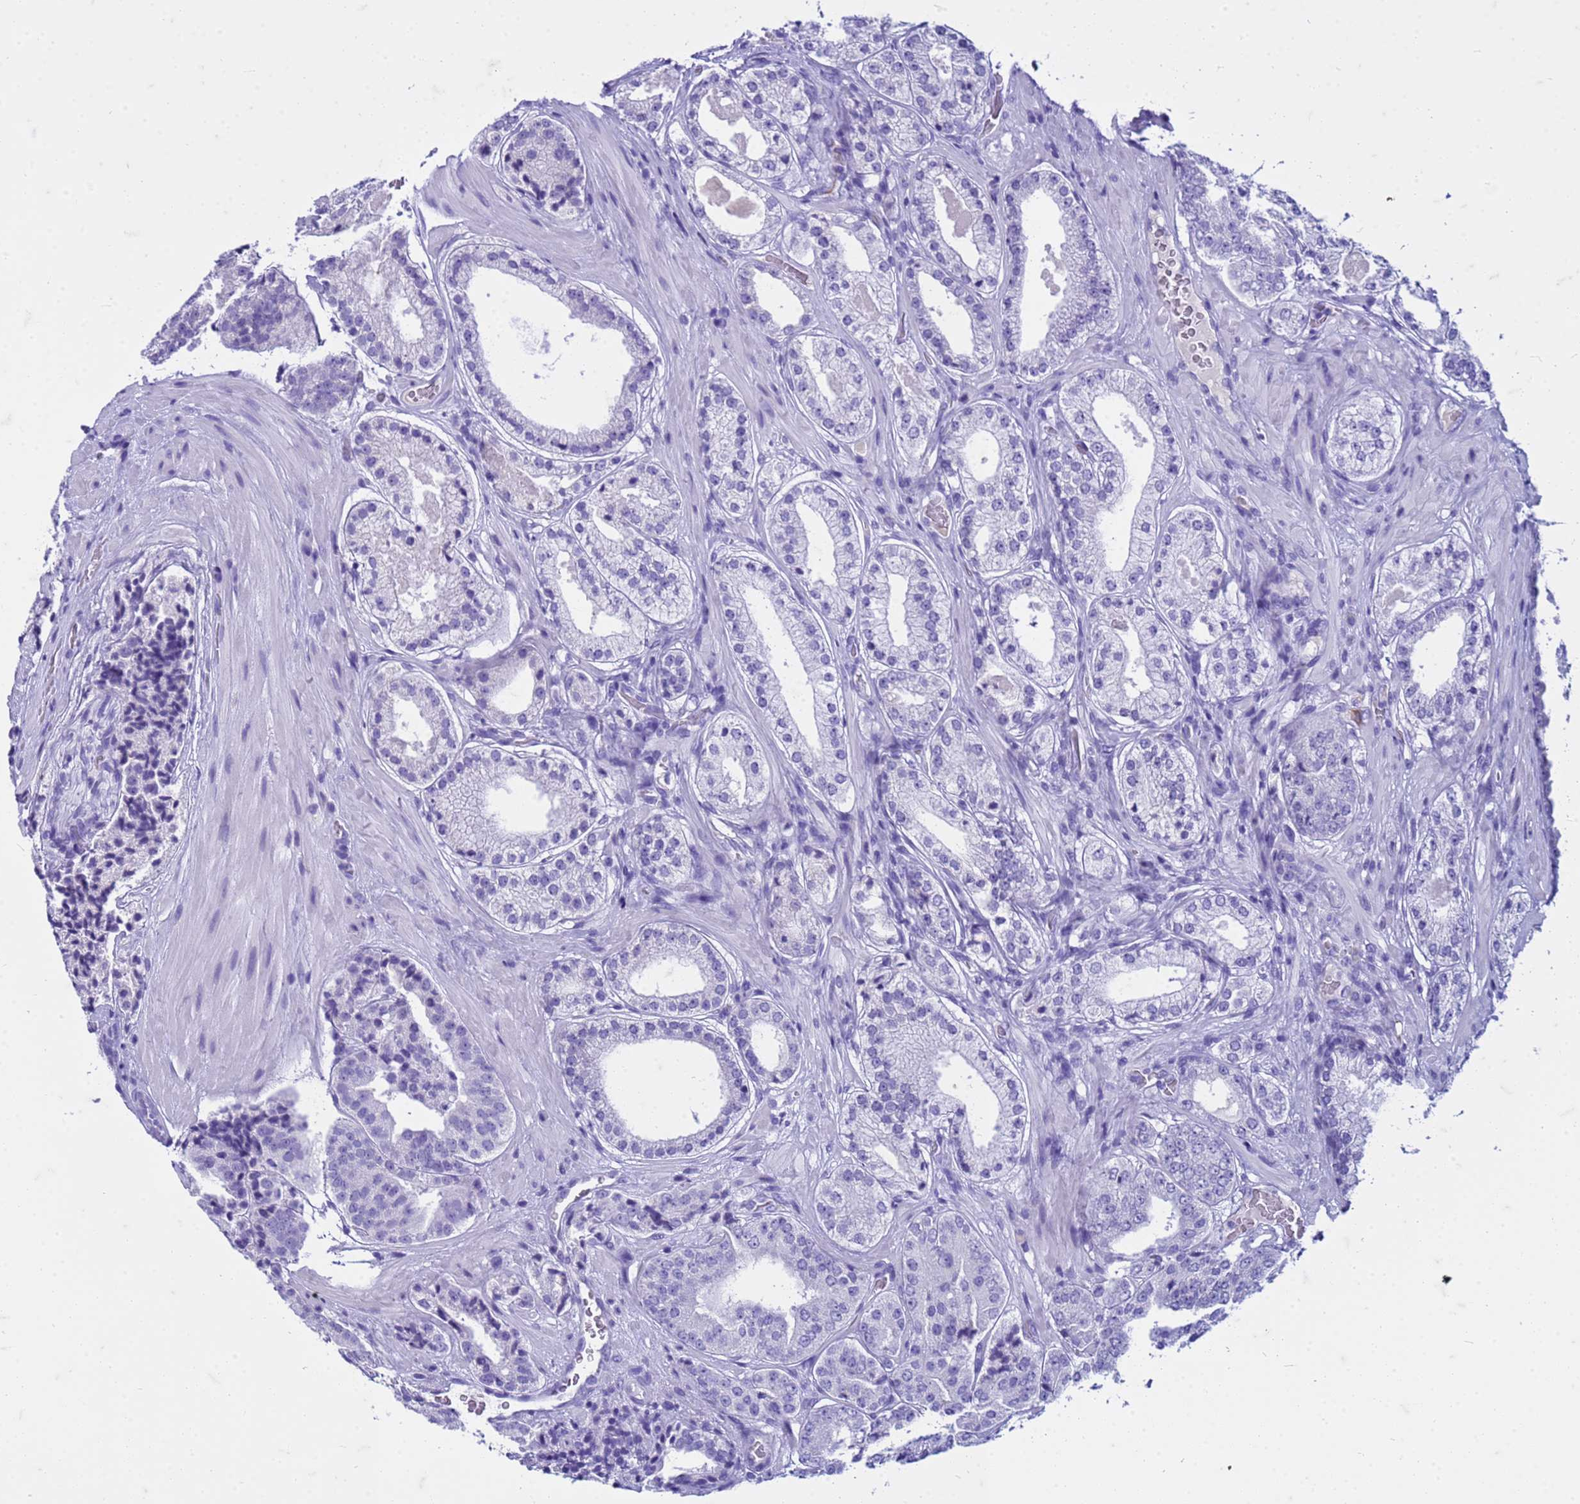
{"staining": {"intensity": "negative", "quantity": "none", "location": "none"}, "tissue": "prostate cancer", "cell_type": "Tumor cells", "image_type": "cancer", "snomed": [{"axis": "morphology", "description": "Adenocarcinoma, High grade"}, {"axis": "topography", "description": "Prostate"}], "caption": "High magnification brightfield microscopy of prostate cancer stained with DAB (brown) and counterstained with hematoxylin (blue): tumor cells show no significant expression.", "gene": "CFAP100", "patient": {"sex": "male", "age": 71}}